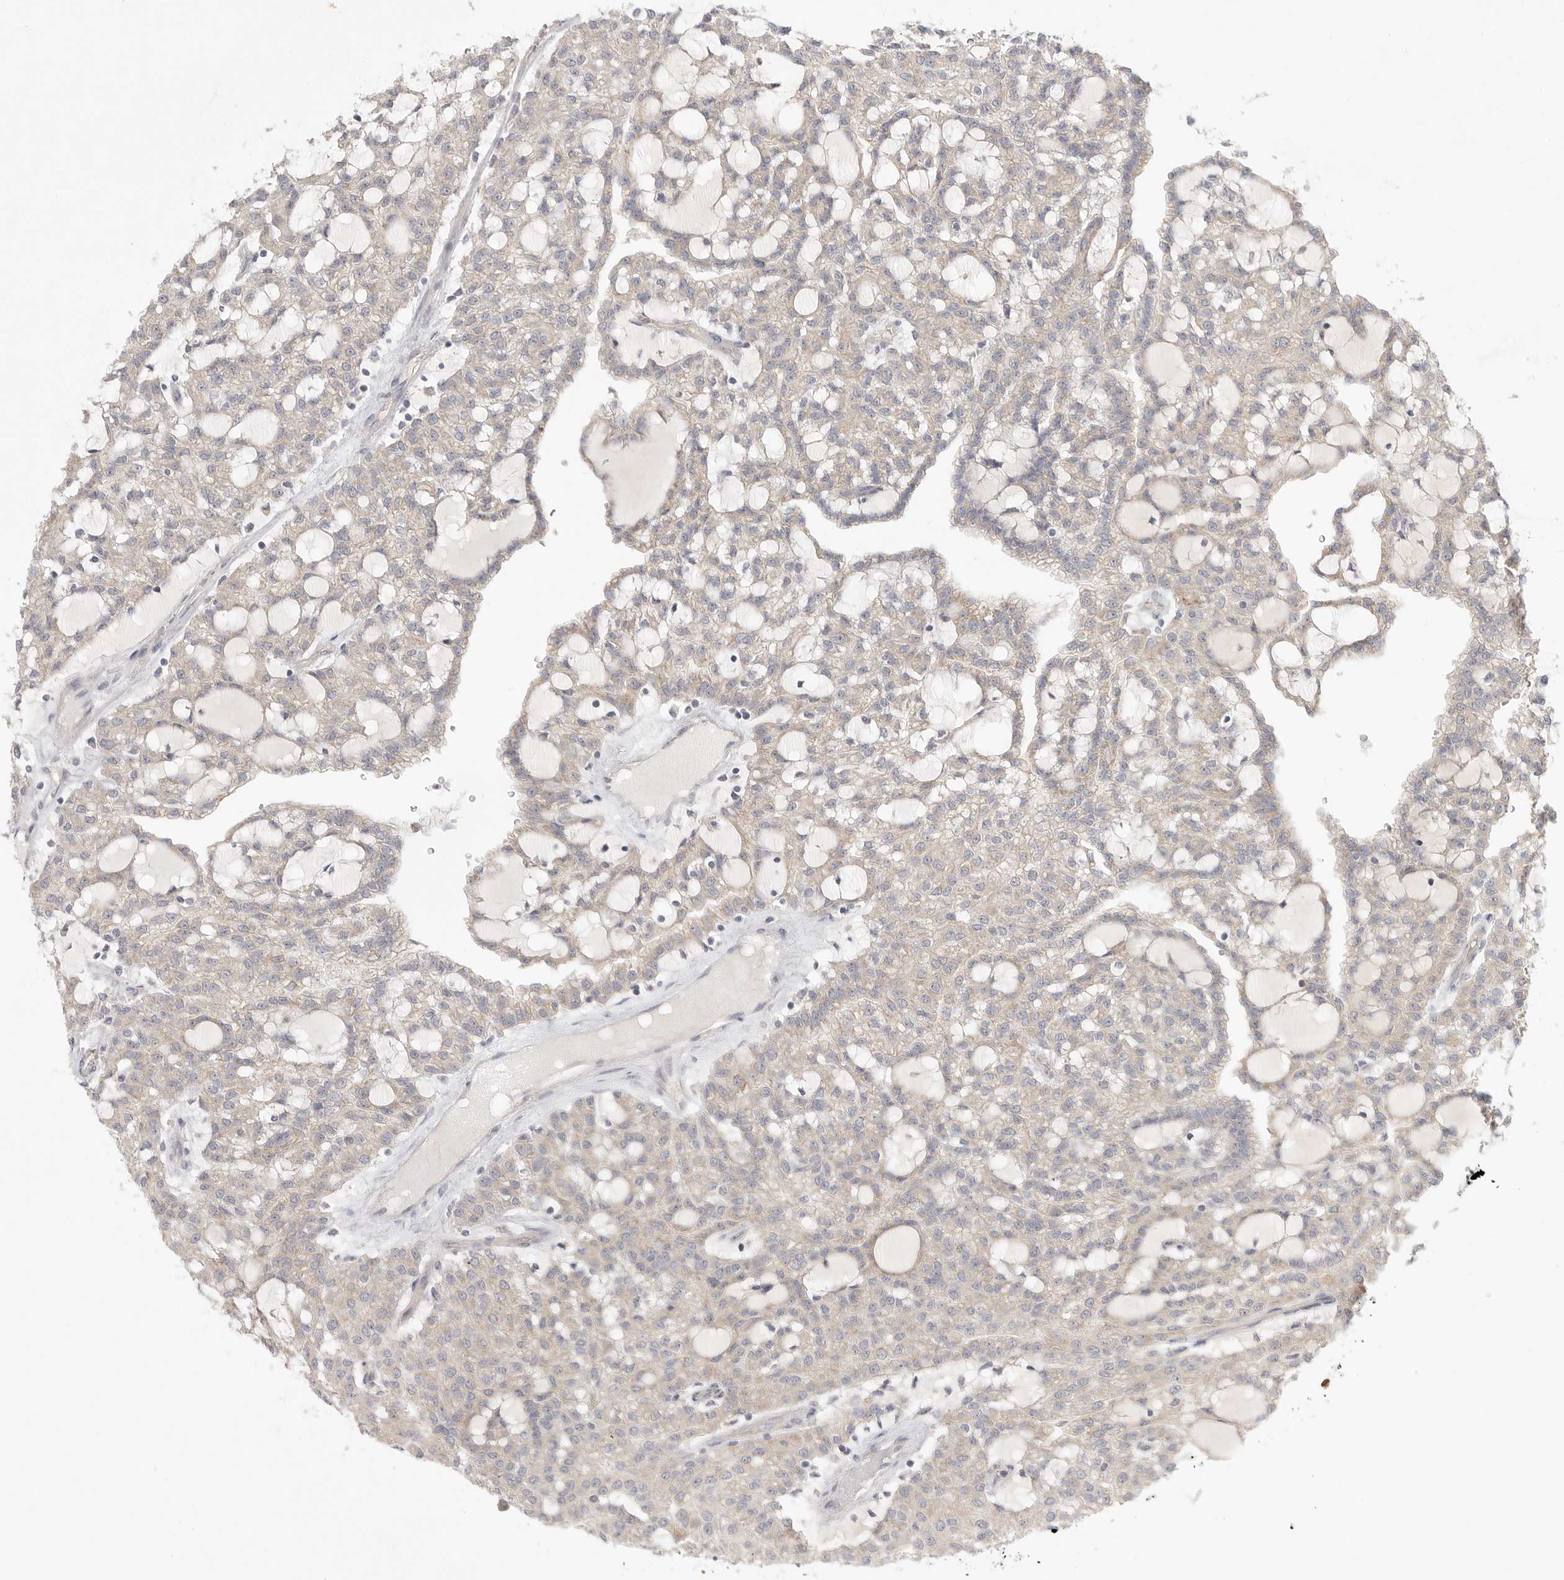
{"staining": {"intensity": "weak", "quantity": "25%-75%", "location": "cytoplasmic/membranous"}, "tissue": "renal cancer", "cell_type": "Tumor cells", "image_type": "cancer", "snomed": [{"axis": "morphology", "description": "Adenocarcinoma, NOS"}, {"axis": "topography", "description": "Kidney"}], "caption": "Immunohistochemical staining of human adenocarcinoma (renal) displays low levels of weak cytoplasmic/membranous staining in about 25%-75% of tumor cells.", "gene": "SLC25A36", "patient": {"sex": "male", "age": 63}}